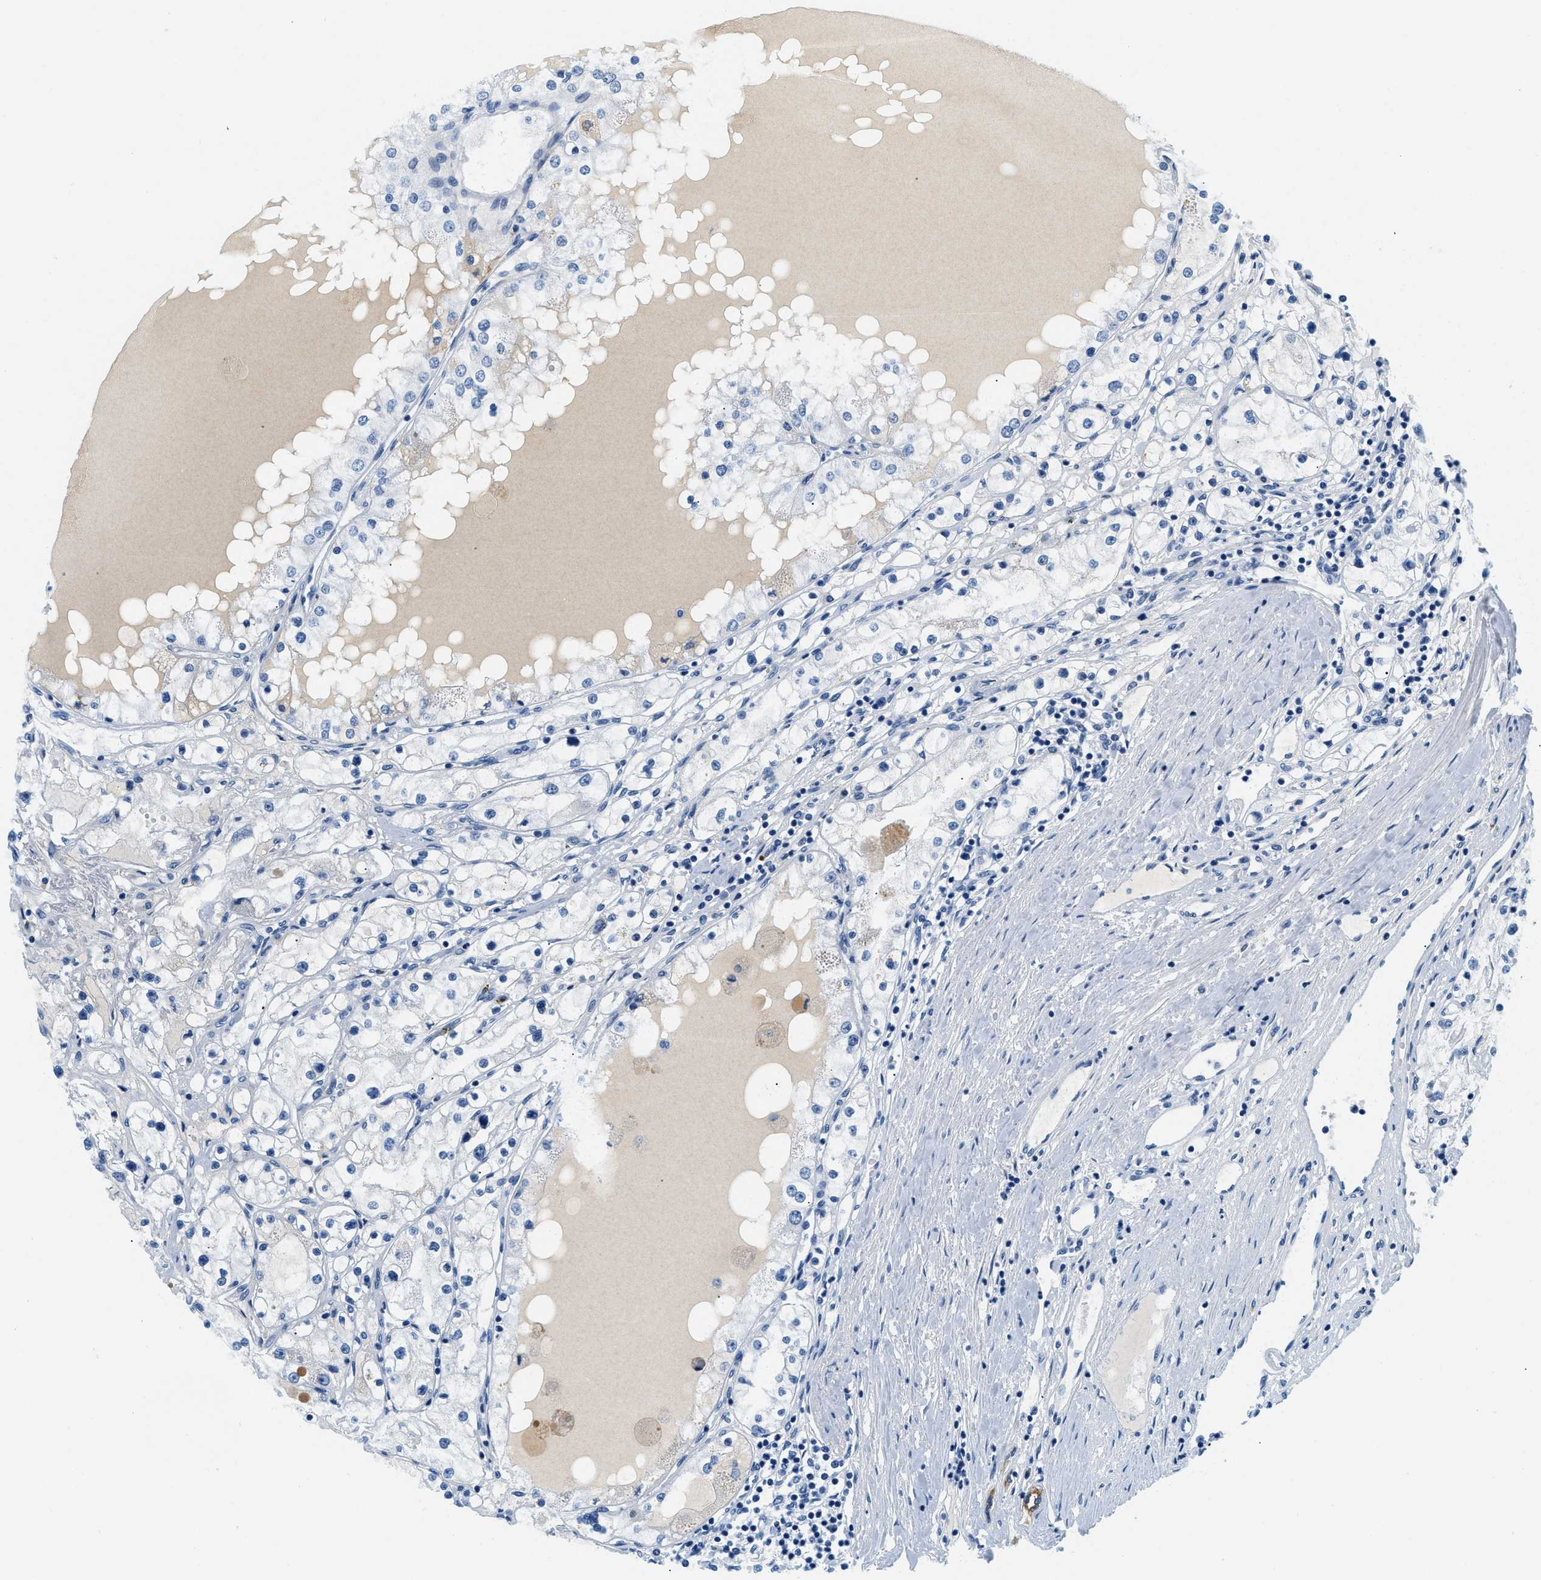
{"staining": {"intensity": "negative", "quantity": "none", "location": "none"}, "tissue": "renal cancer", "cell_type": "Tumor cells", "image_type": "cancer", "snomed": [{"axis": "morphology", "description": "Adenocarcinoma, NOS"}, {"axis": "topography", "description": "Kidney"}], "caption": "Tumor cells show no significant positivity in renal cancer. (Brightfield microscopy of DAB (3,3'-diaminobenzidine) immunohistochemistry (IHC) at high magnification).", "gene": "STXBP2", "patient": {"sex": "male", "age": 68}}